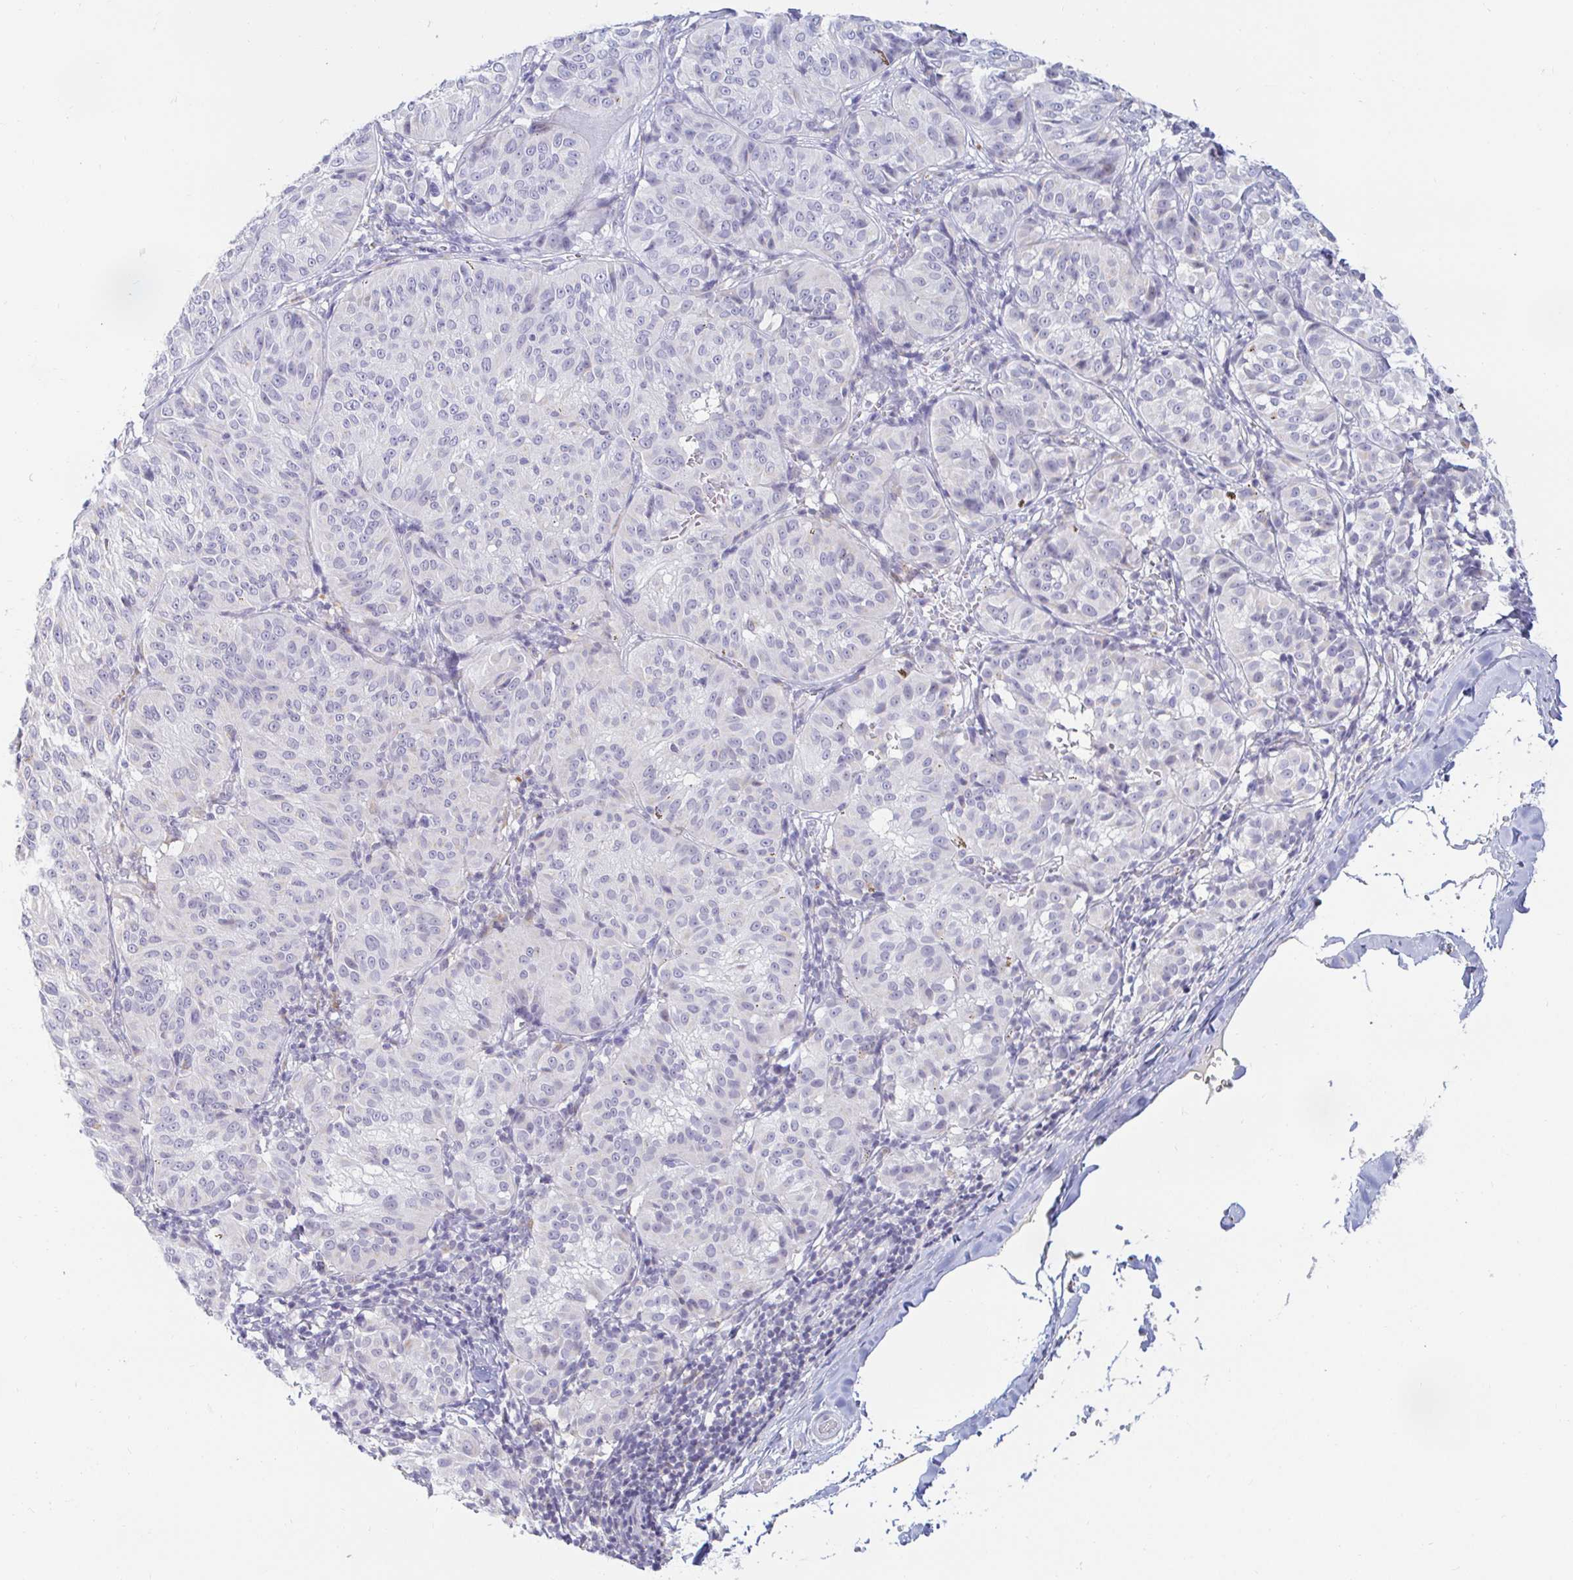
{"staining": {"intensity": "negative", "quantity": "none", "location": "none"}, "tissue": "melanoma", "cell_type": "Tumor cells", "image_type": "cancer", "snomed": [{"axis": "morphology", "description": "Malignant melanoma, NOS"}, {"axis": "topography", "description": "Skin"}], "caption": "Tumor cells show no significant expression in melanoma.", "gene": "OR51D1", "patient": {"sex": "female", "age": 72}}